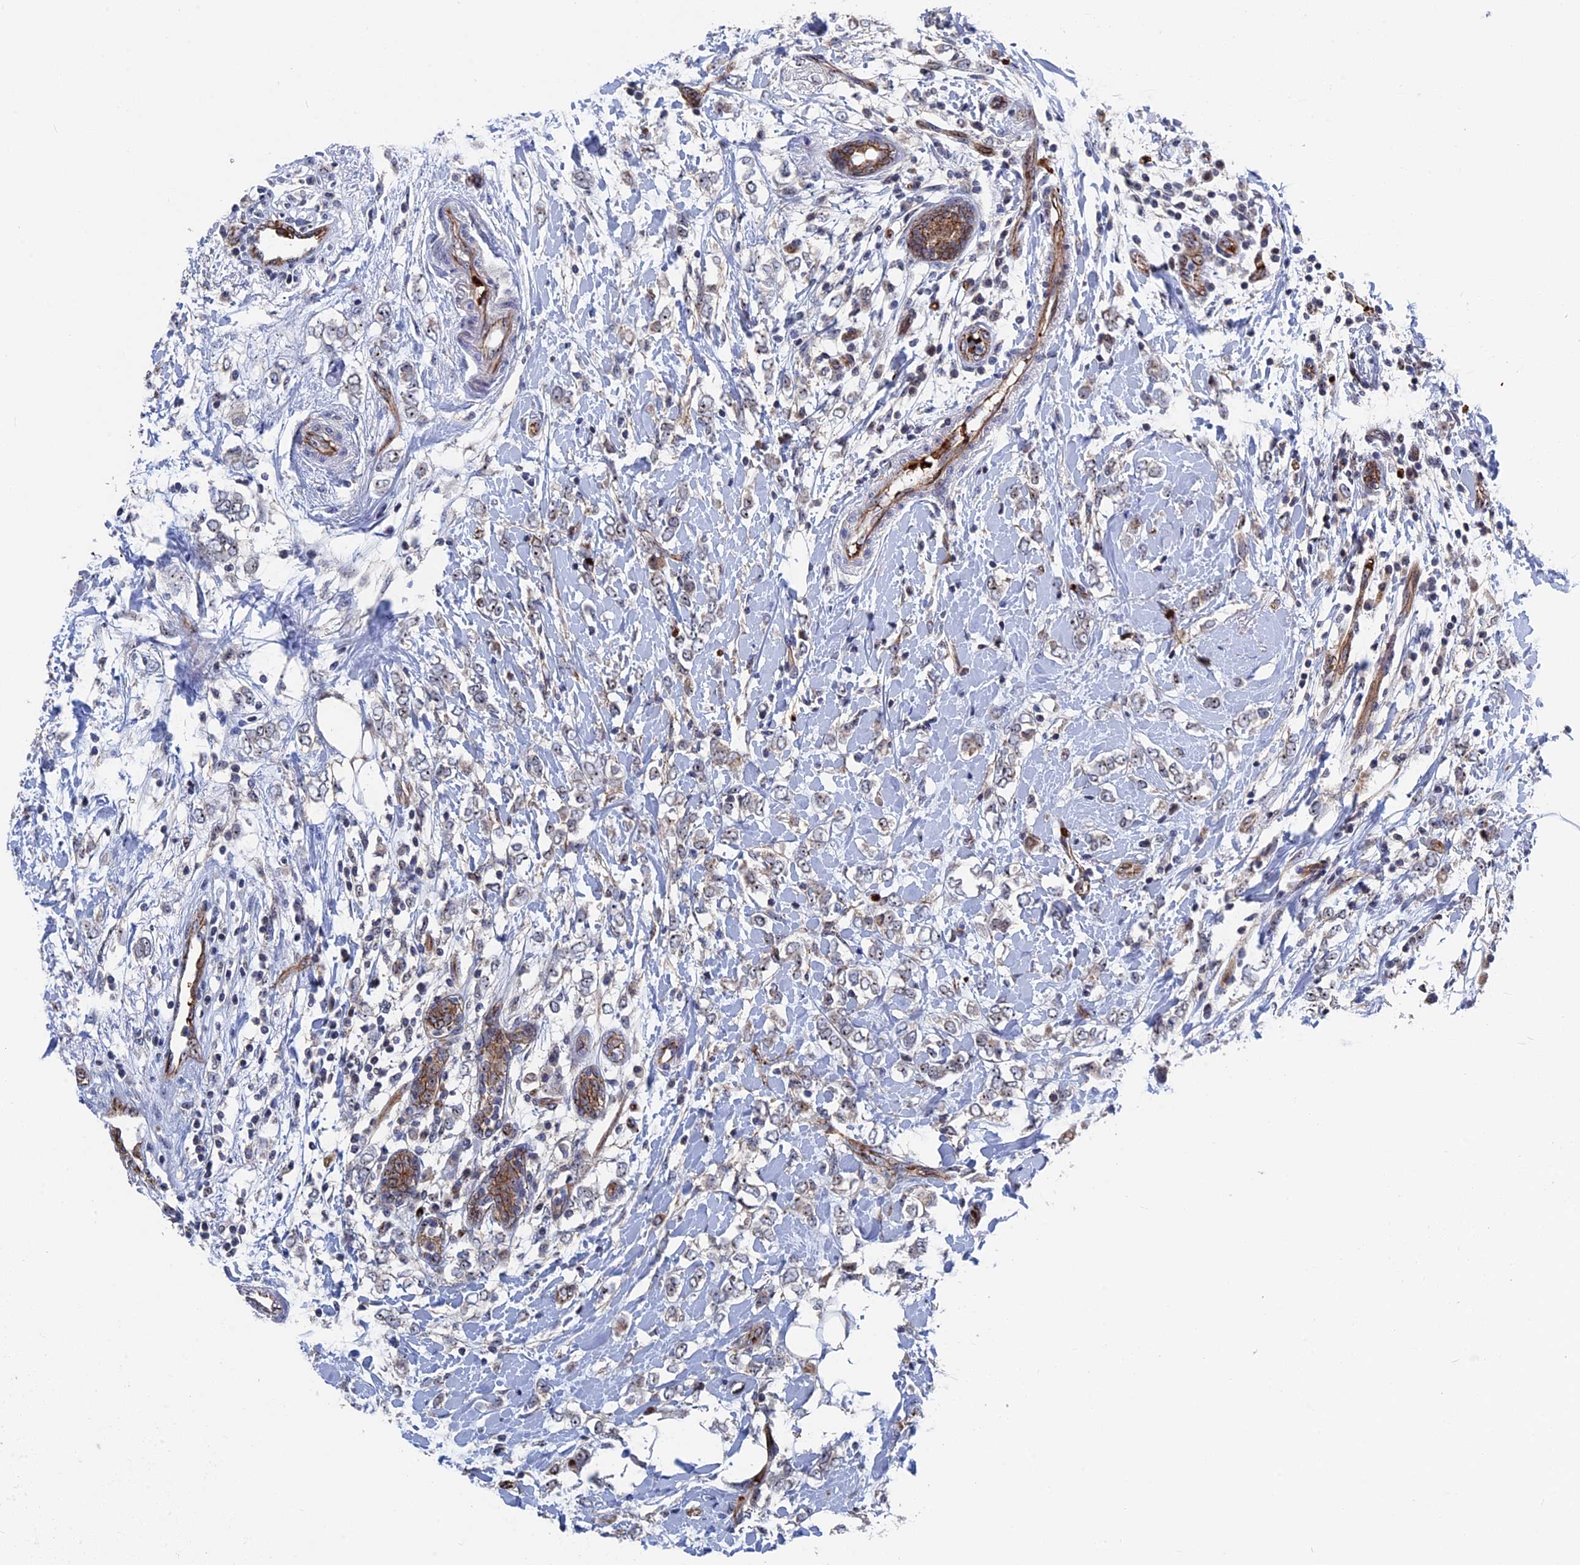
{"staining": {"intensity": "weak", "quantity": "25%-75%", "location": "nuclear"}, "tissue": "breast cancer", "cell_type": "Tumor cells", "image_type": "cancer", "snomed": [{"axis": "morphology", "description": "Normal tissue, NOS"}, {"axis": "morphology", "description": "Lobular carcinoma"}, {"axis": "topography", "description": "Breast"}], "caption": "Lobular carcinoma (breast) stained with IHC exhibits weak nuclear positivity in approximately 25%-75% of tumor cells.", "gene": "EXOSC9", "patient": {"sex": "female", "age": 47}}